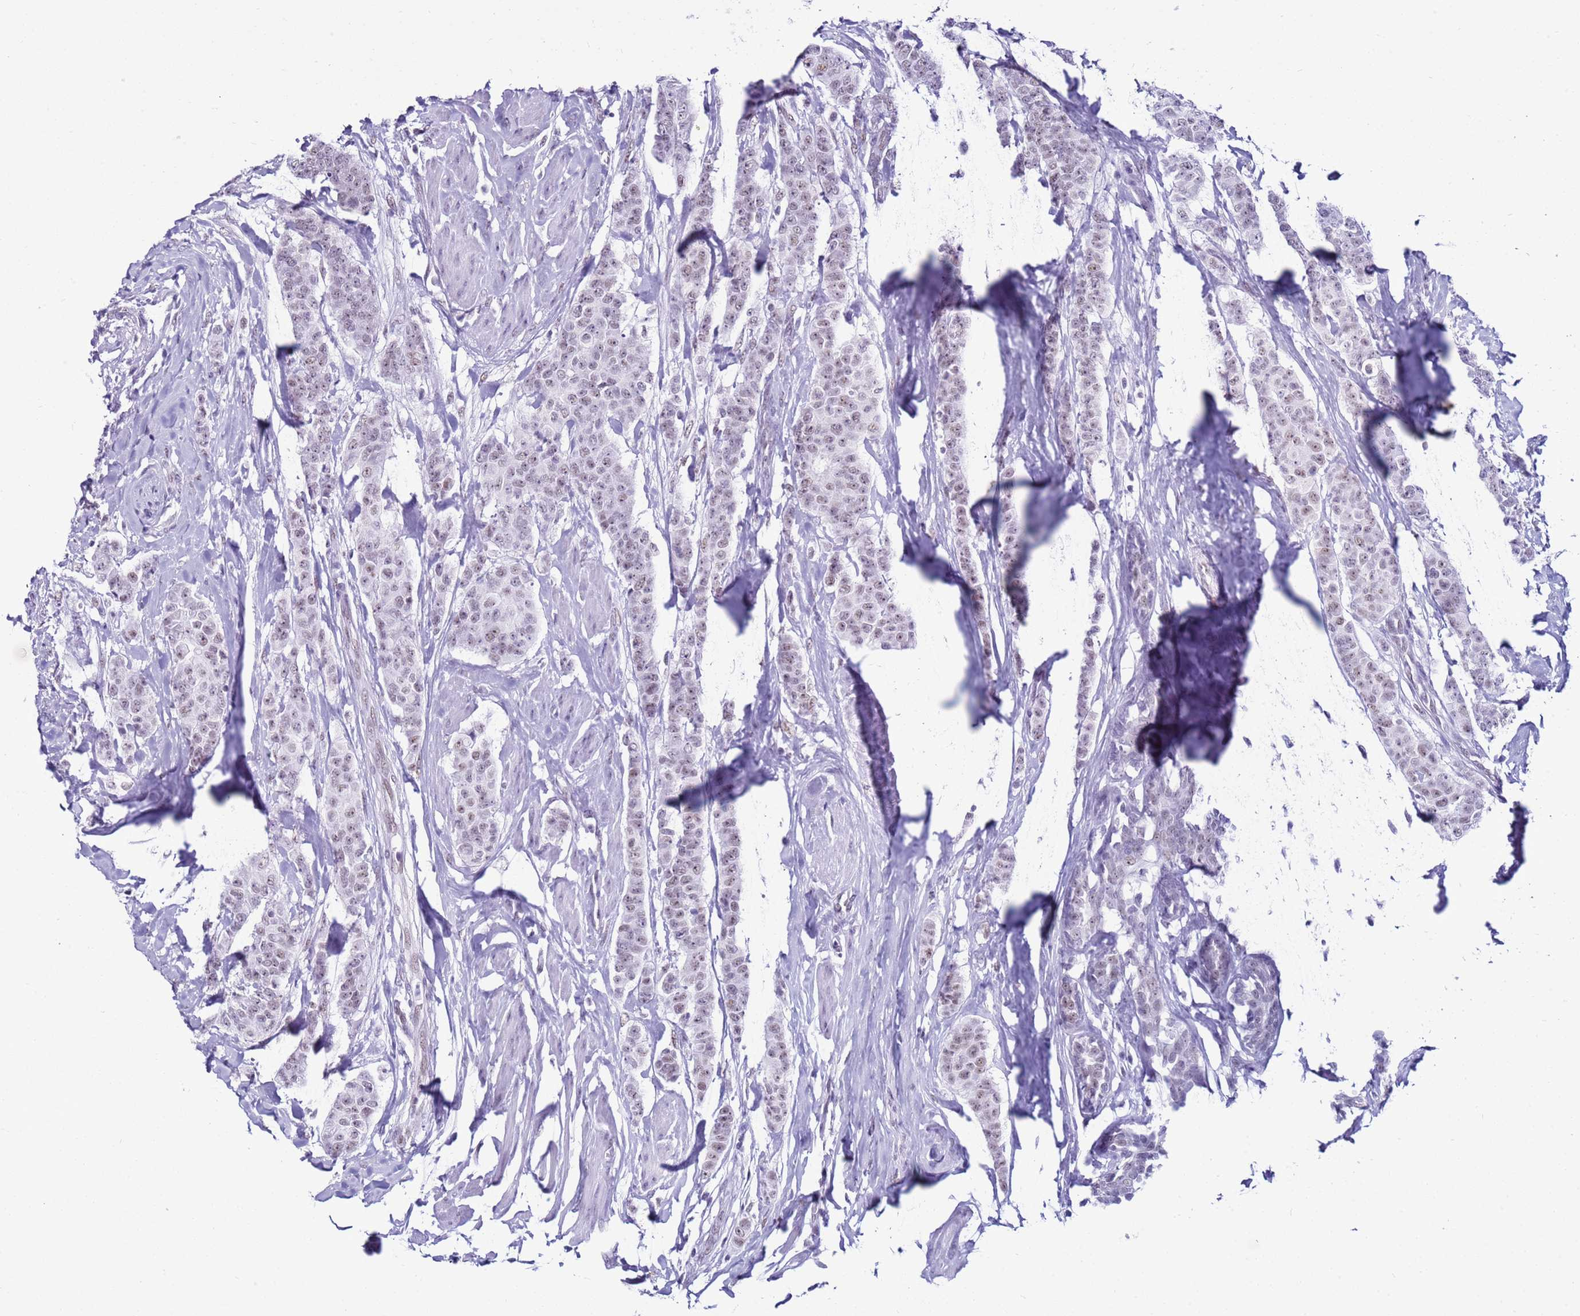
{"staining": {"intensity": "weak", "quantity": ">75%", "location": "nuclear"}, "tissue": "breast cancer", "cell_type": "Tumor cells", "image_type": "cancer", "snomed": [{"axis": "morphology", "description": "Duct carcinoma"}, {"axis": "topography", "description": "Breast"}], "caption": "DAB (3,3'-diaminobenzidine) immunohistochemical staining of human invasive ductal carcinoma (breast) demonstrates weak nuclear protein staining in approximately >75% of tumor cells.", "gene": "DHX15", "patient": {"sex": "female", "age": 40}}